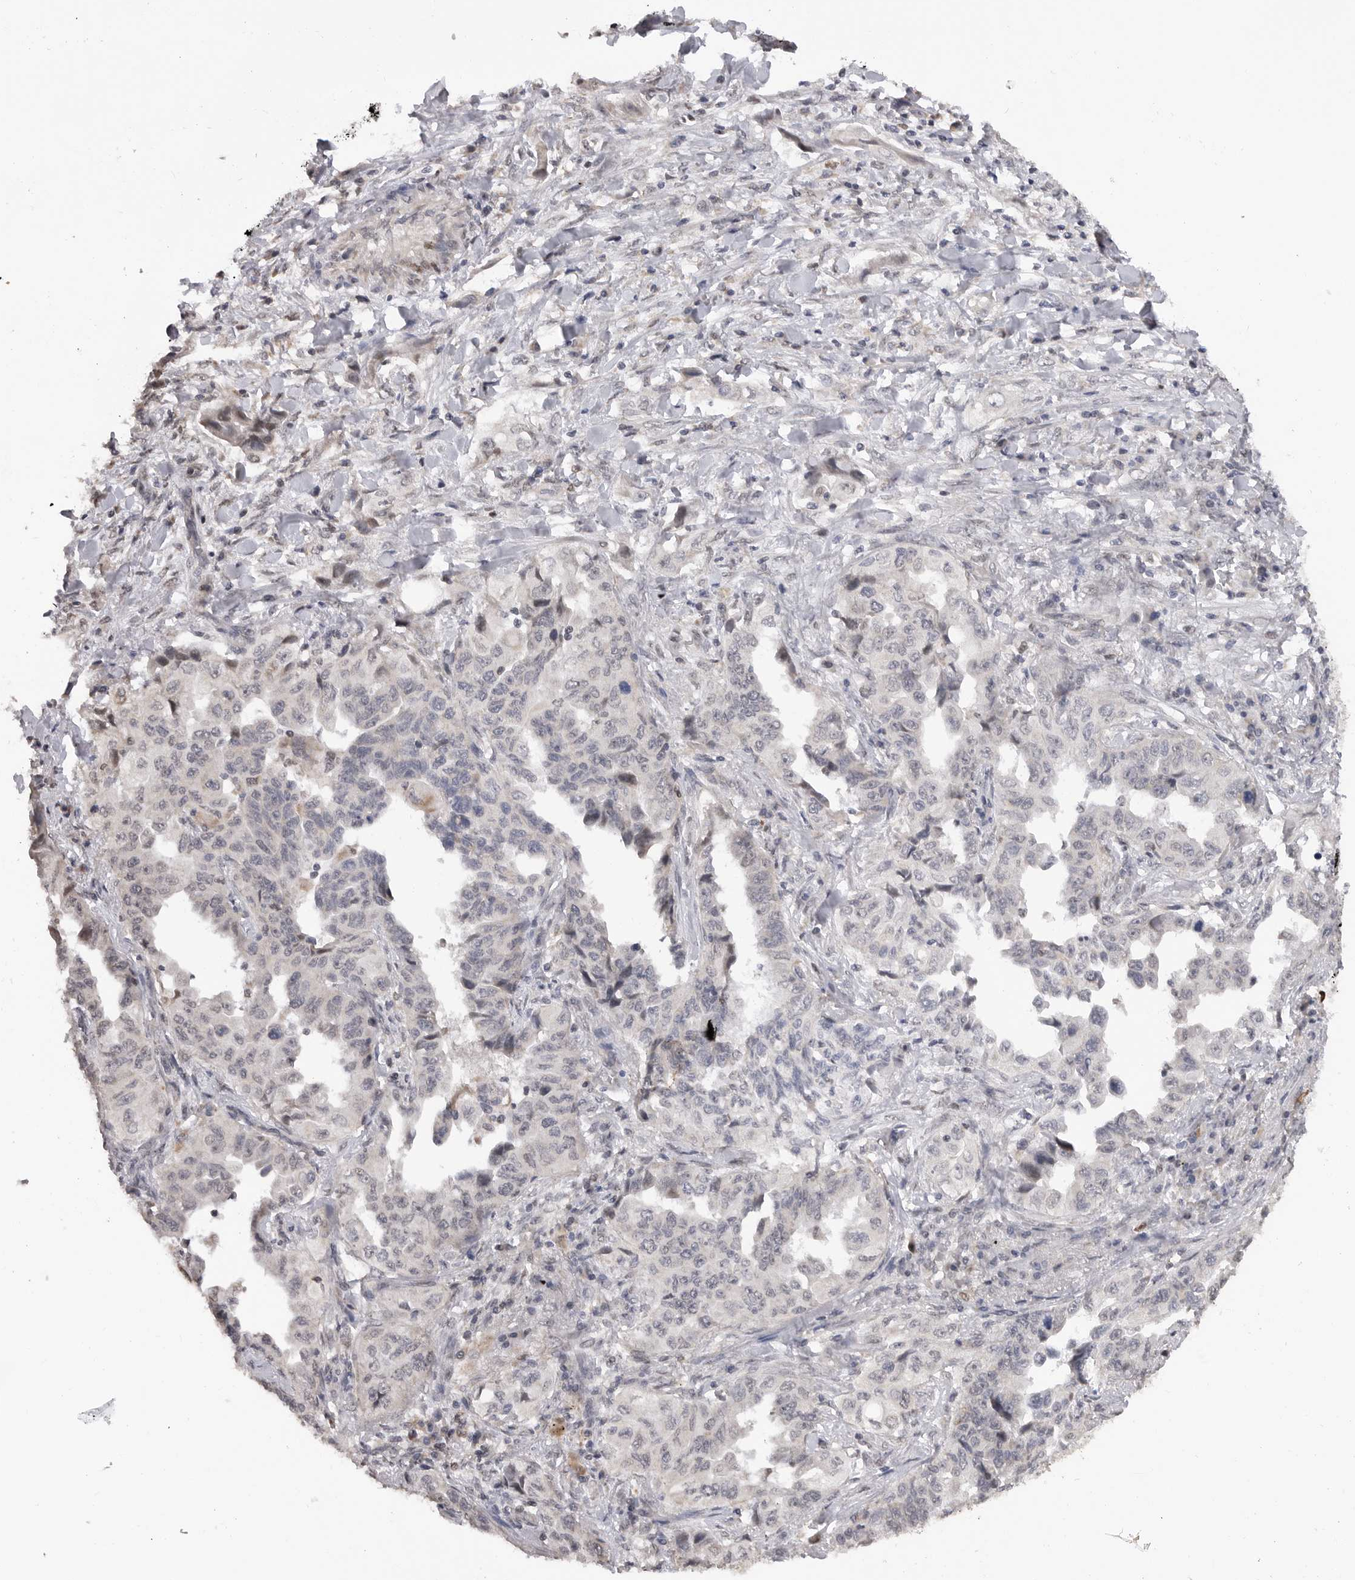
{"staining": {"intensity": "negative", "quantity": "none", "location": "none"}, "tissue": "lung cancer", "cell_type": "Tumor cells", "image_type": "cancer", "snomed": [{"axis": "morphology", "description": "Adenocarcinoma, NOS"}, {"axis": "topography", "description": "Lung"}], "caption": "Tumor cells are negative for brown protein staining in lung cancer (adenocarcinoma).", "gene": "SMARCC1", "patient": {"sex": "female", "age": 51}}